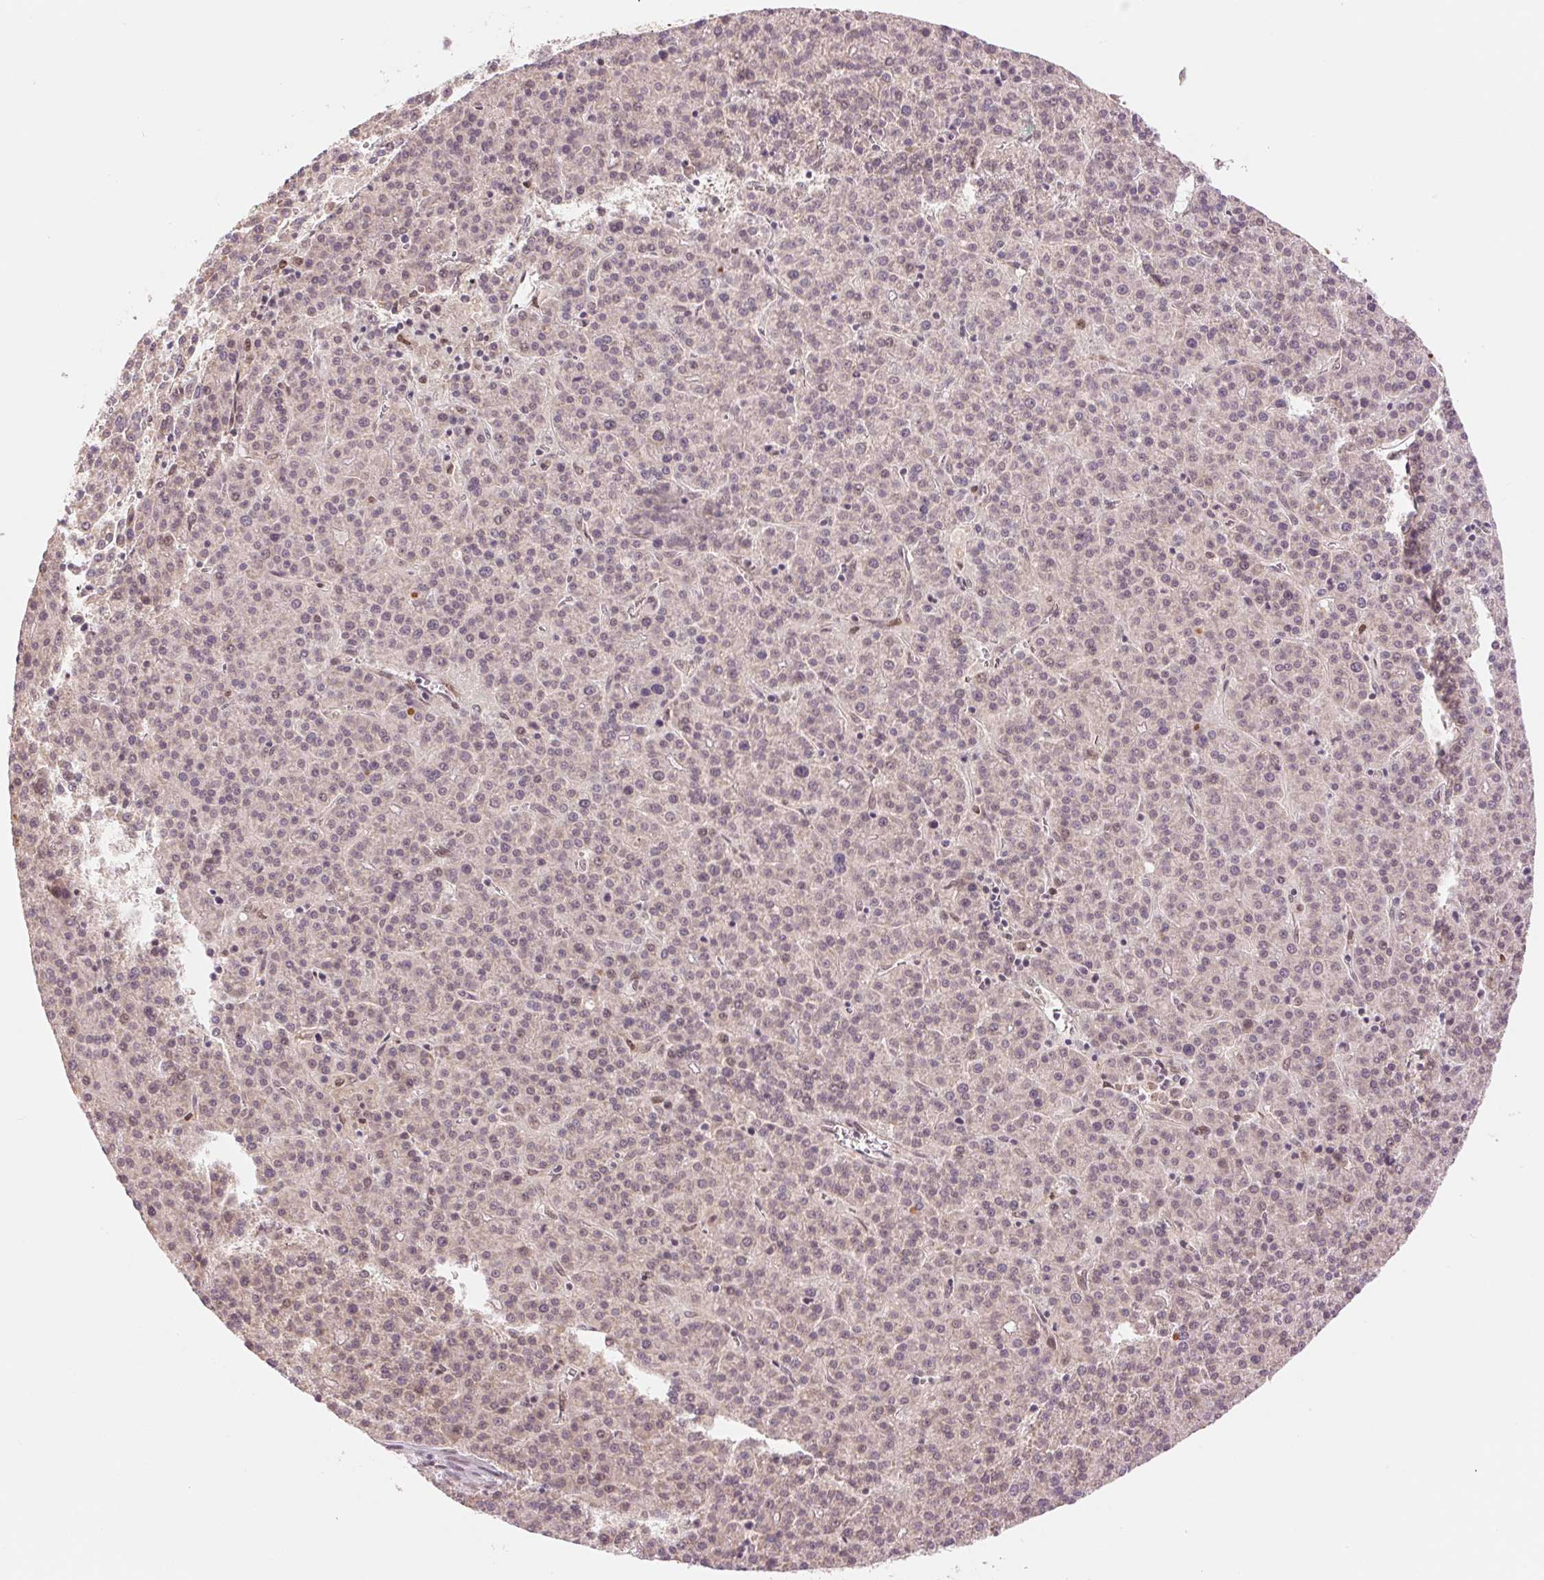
{"staining": {"intensity": "weak", "quantity": "25%-75%", "location": "nuclear"}, "tissue": "liver cancer", "cell_type": "Tumor cells", "image_type": "cancer", "snomed": [{"axis": "morphology", "description": "Carcinoma, Hepatocellular, NOS"}, {"axis": "topography", "description": "Liver"}], "caption": "Human liver cancer (hepatocellular carcinoma) stained with a protein marker reveals weak staining in tumor cells.", "gene": "ERI3", "patient": {"sex": "female", "age": 58}}